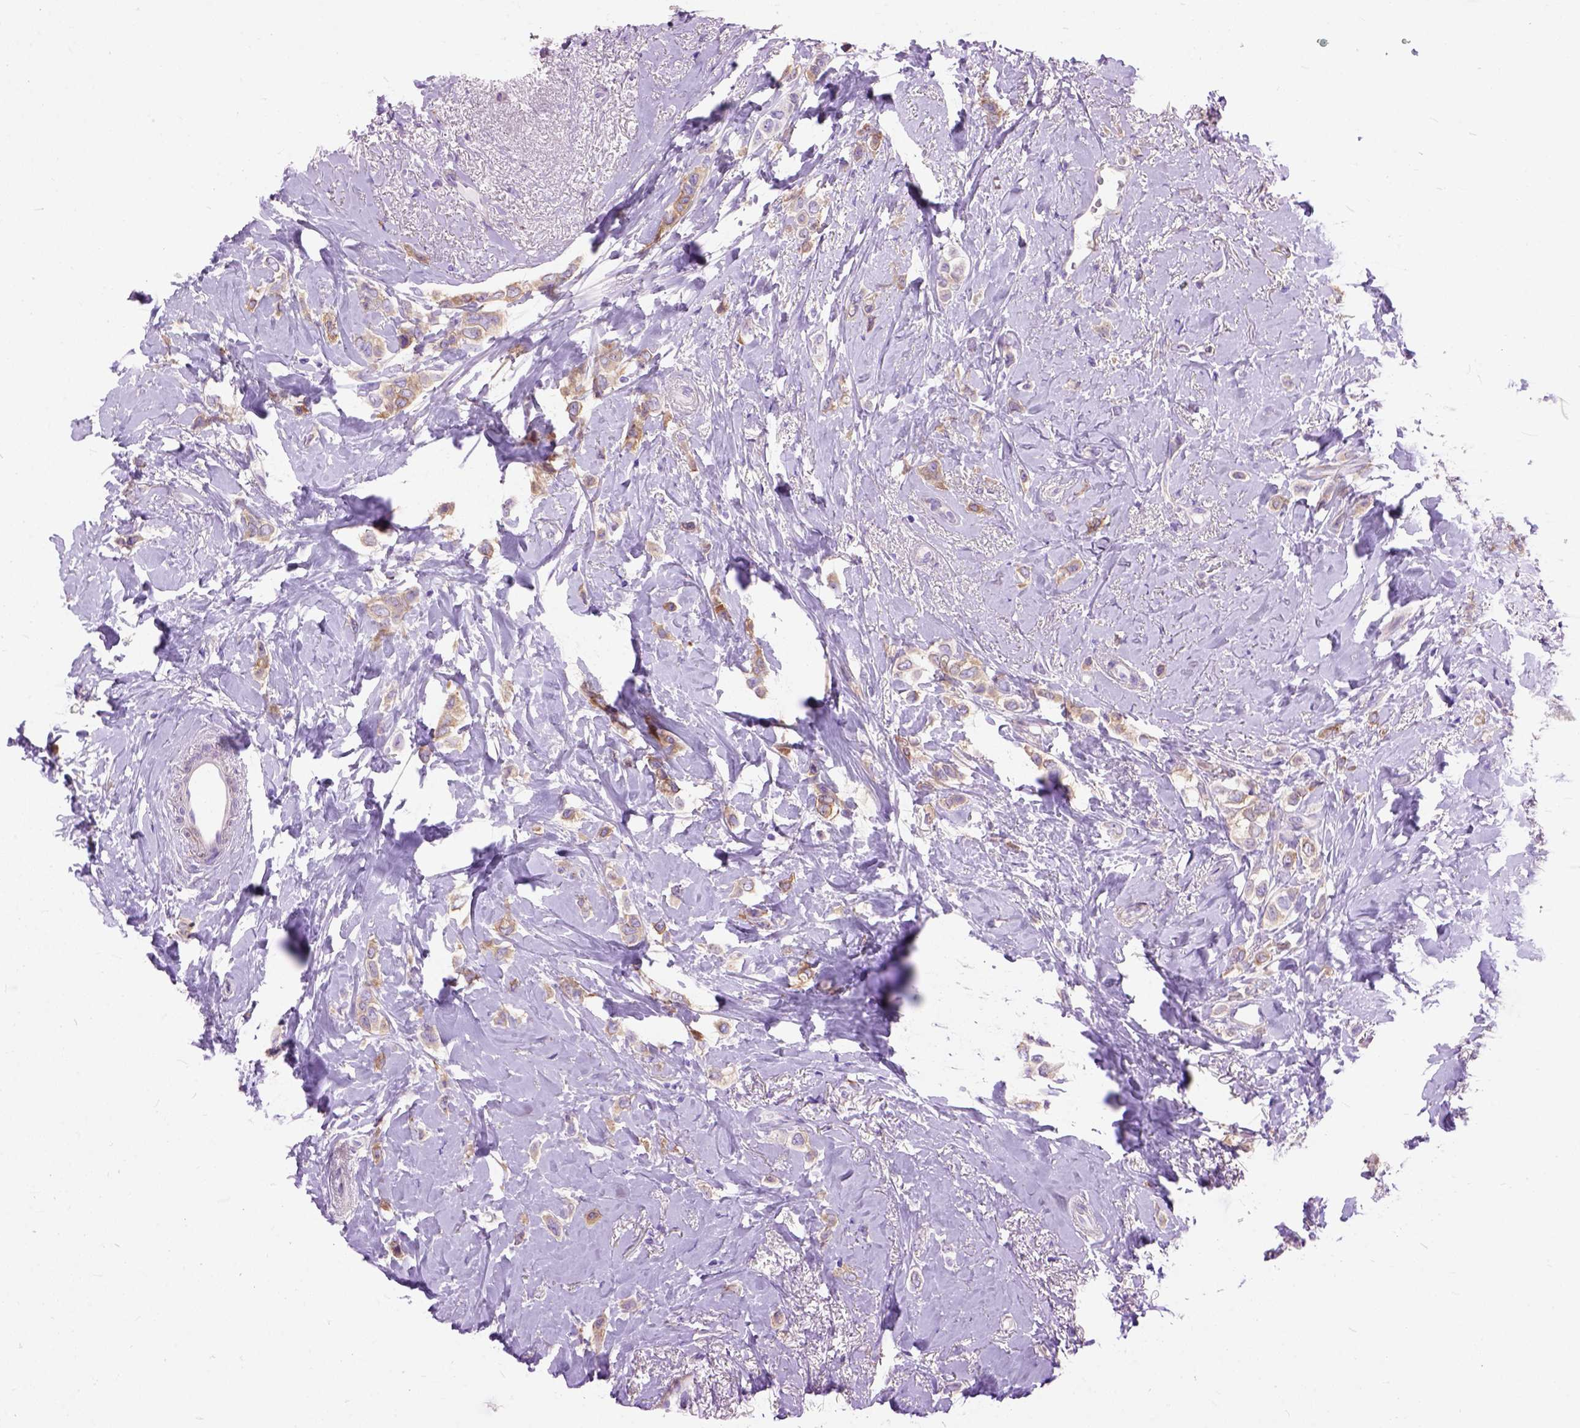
{"staining": {"intensity": "moderate", "quantity": ">75%", "location": "cytoplasmic/membranous"}, "tissue": "breast cancer", "cell_type": "Tumor cells", "image_type": "cancer", "snomed": [{"axis": "morphology", "description": "Lobular carcinoma"}, {"axis": "topography", "description": "Breast"}], "caption": "Breast cancer stained with a brown dye demonstrates moderate cytoplasmic/membranous positive staining in about >75% of tumor cells.", "gene": "MAPT", "patient": {"sex": "female", "age": 66}}